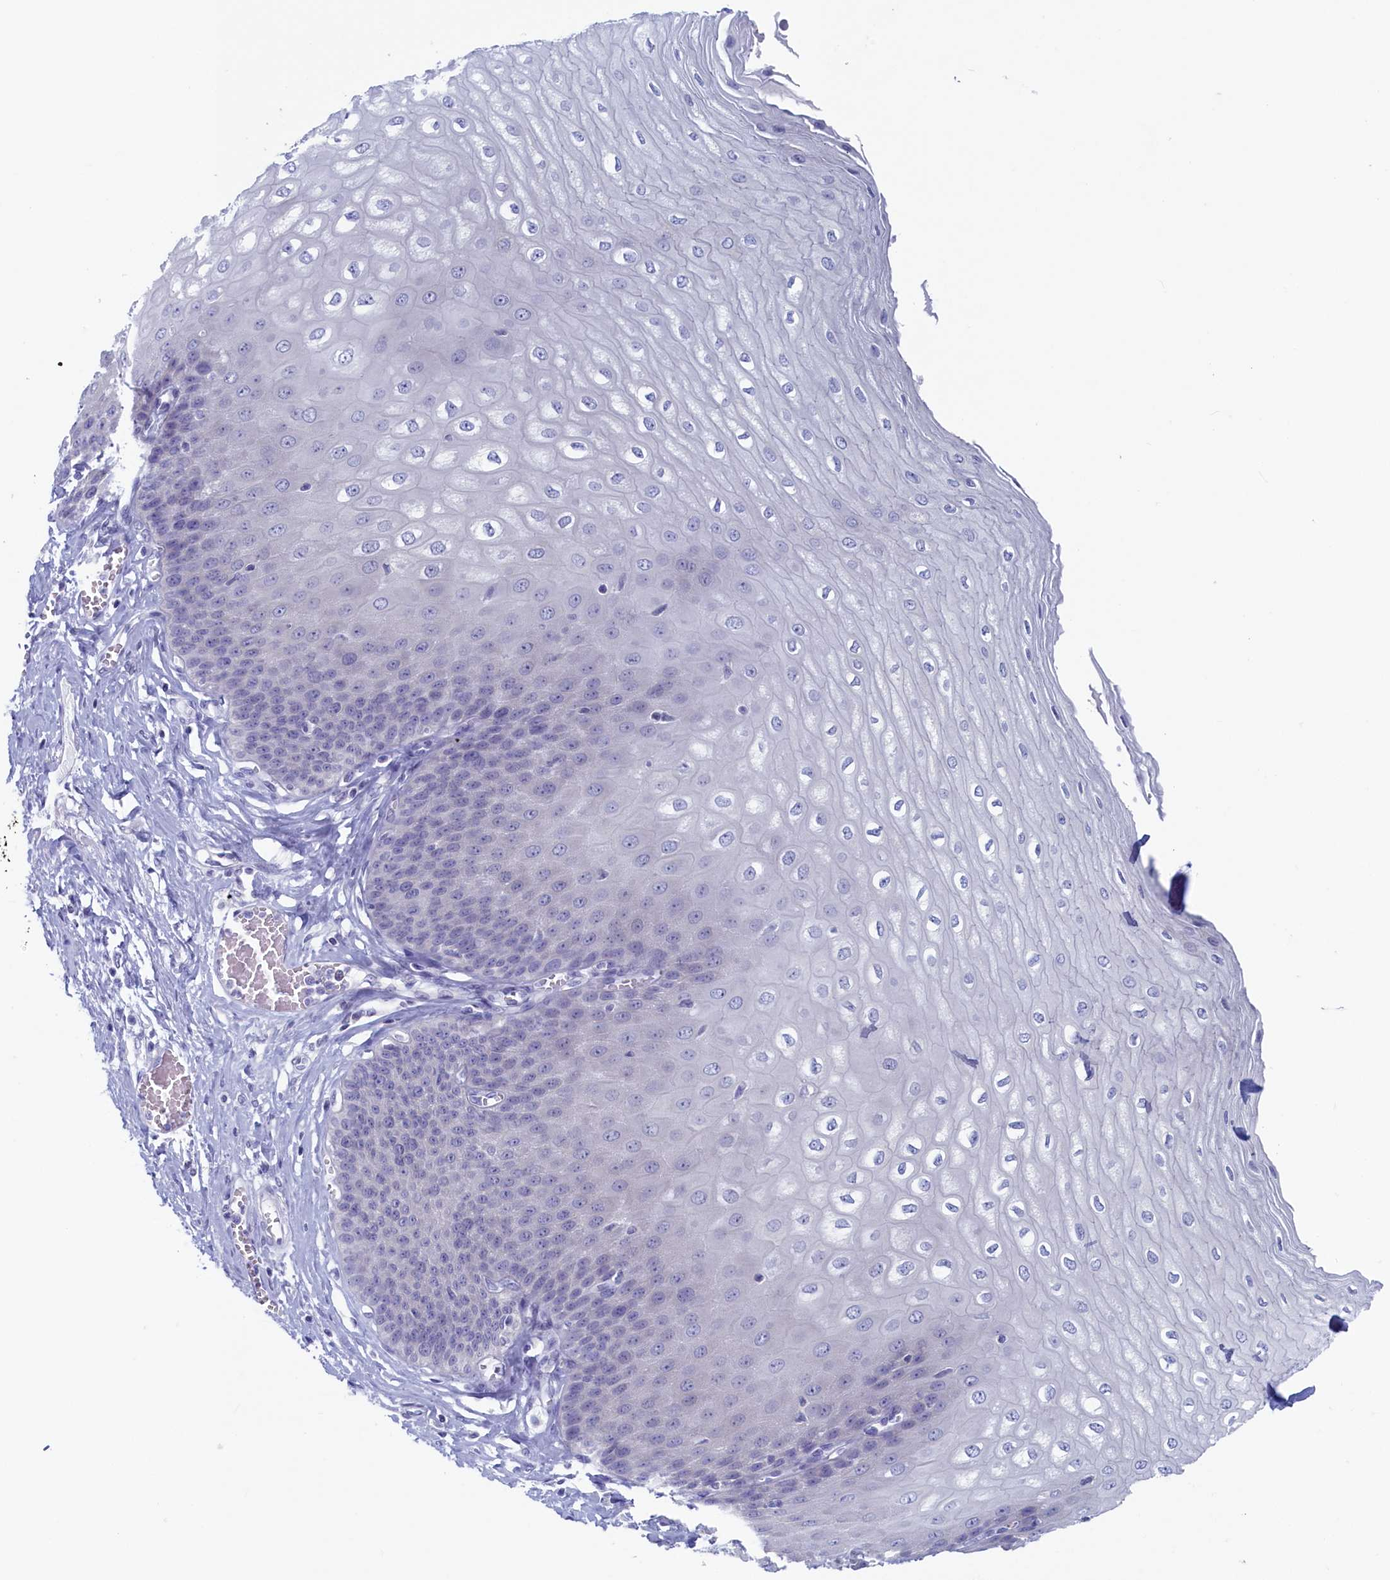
{"staining": {"intensity": "negative", "quantity": "none", "location": "none"}, "tissue": "esophagus", "cell_type": "Squamous epithelial cells", "image_type": "normal", "snomed": [{"axis": "morphology", "description": "Normal tissue, NOS"}, {"axis": "topography", "description": "Esophagus"}], "caption": "A high-resolution image shows immunohistochemistry staining of normal esophagus, which exhibits no significant staining in squamous epithelial cells.", "gene": "WDR76", "patient": {"sex": "male", "age": 60}}